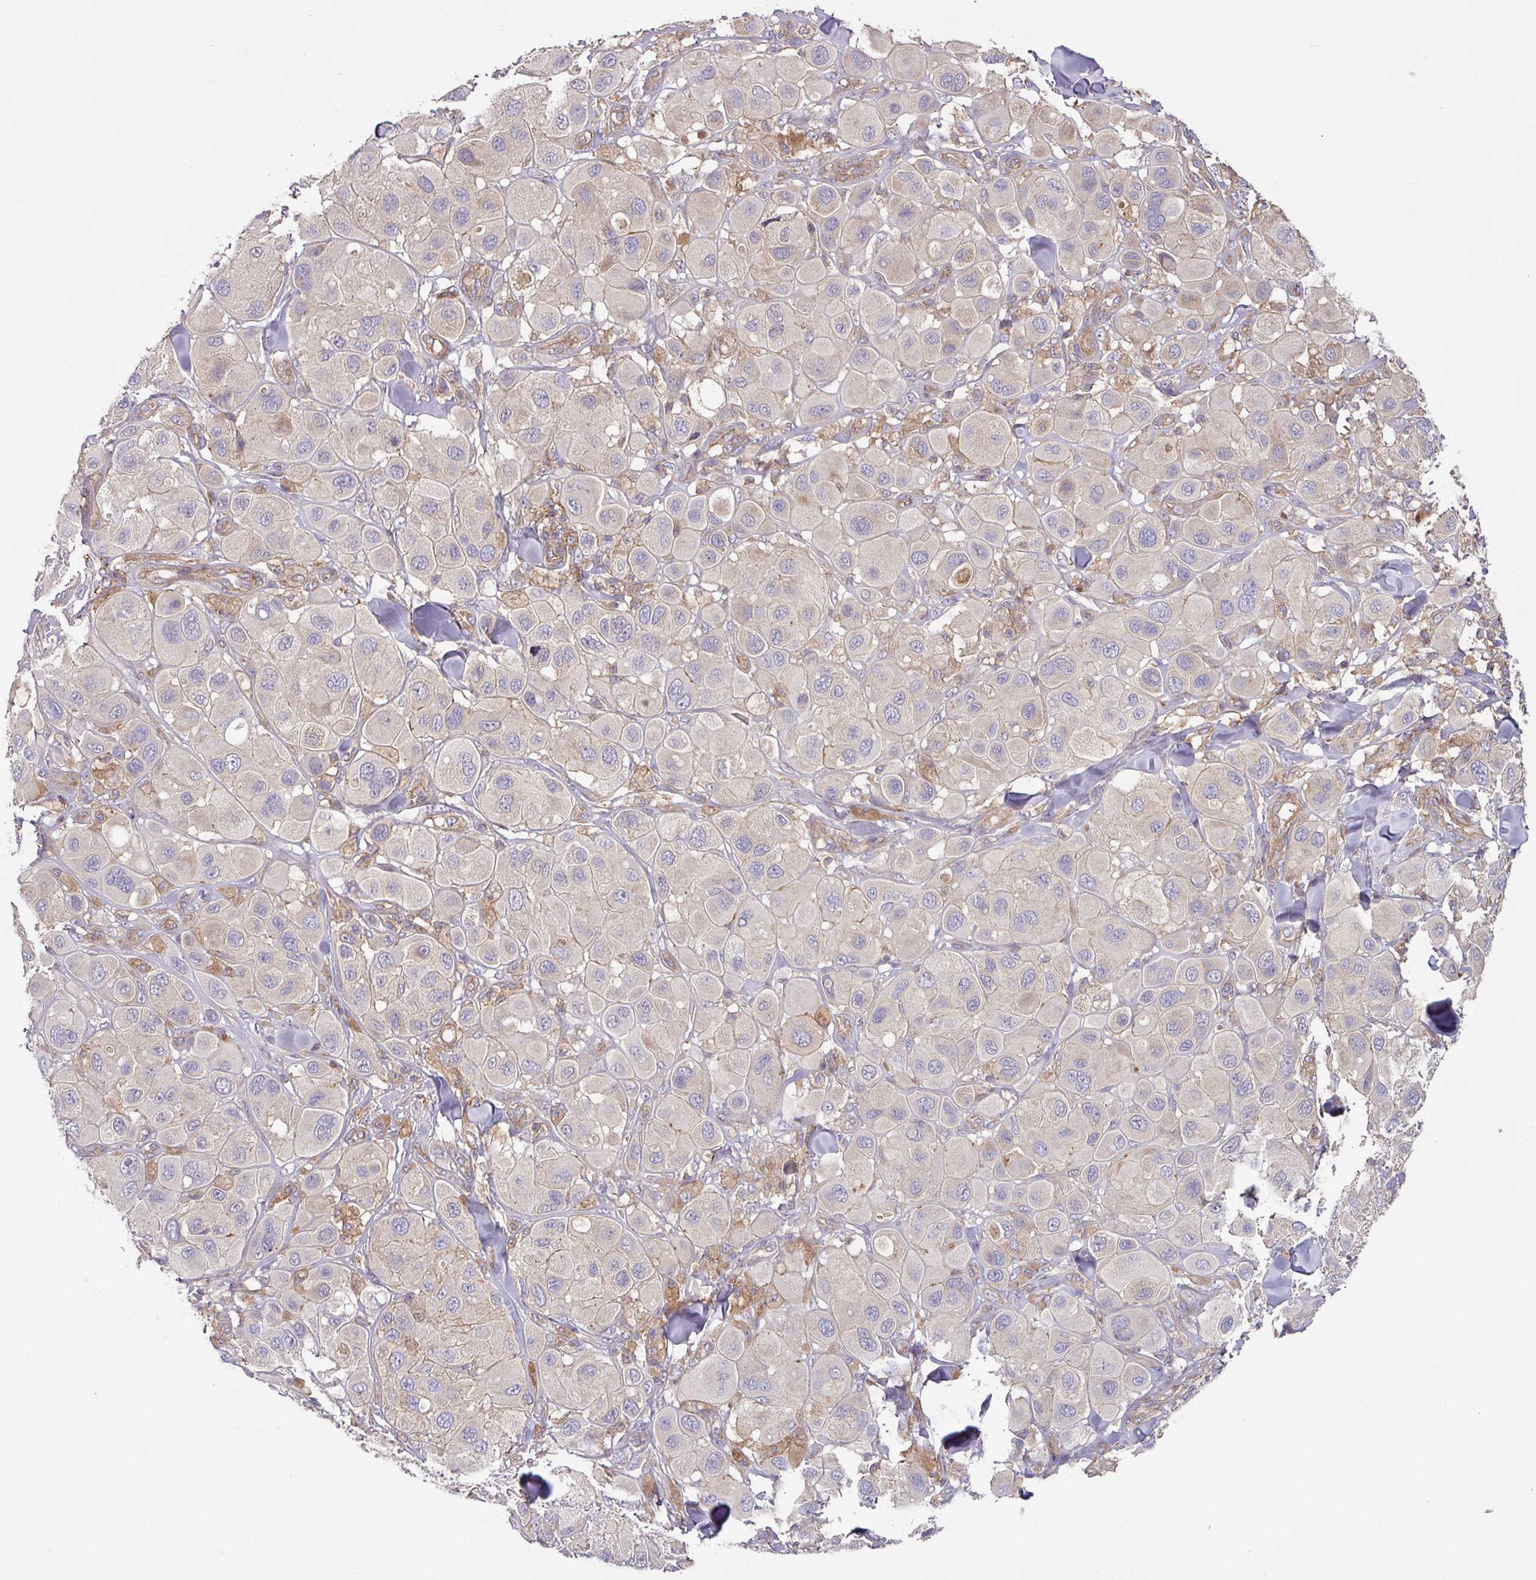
{"staining": {"intensity": "negative", "quantity": "none", "location": "none"}, "tissue": "melanoma", "cell_type": "Tumor cells", "image_type": "cancer", "snomed": [{"axis": "morphology", "description": "Malignant melanoma, Metastatic site"}, {"axis": "topography", "description": "Skin"}], "caption": "An image of human malignant melanoma (metastatic site) is negative for staining in tumor cells. (Brightfield microscopy of DAB IHC at high magnification).", "gene": "RIC1", "patient": {"sex": "male", "age": 41}}